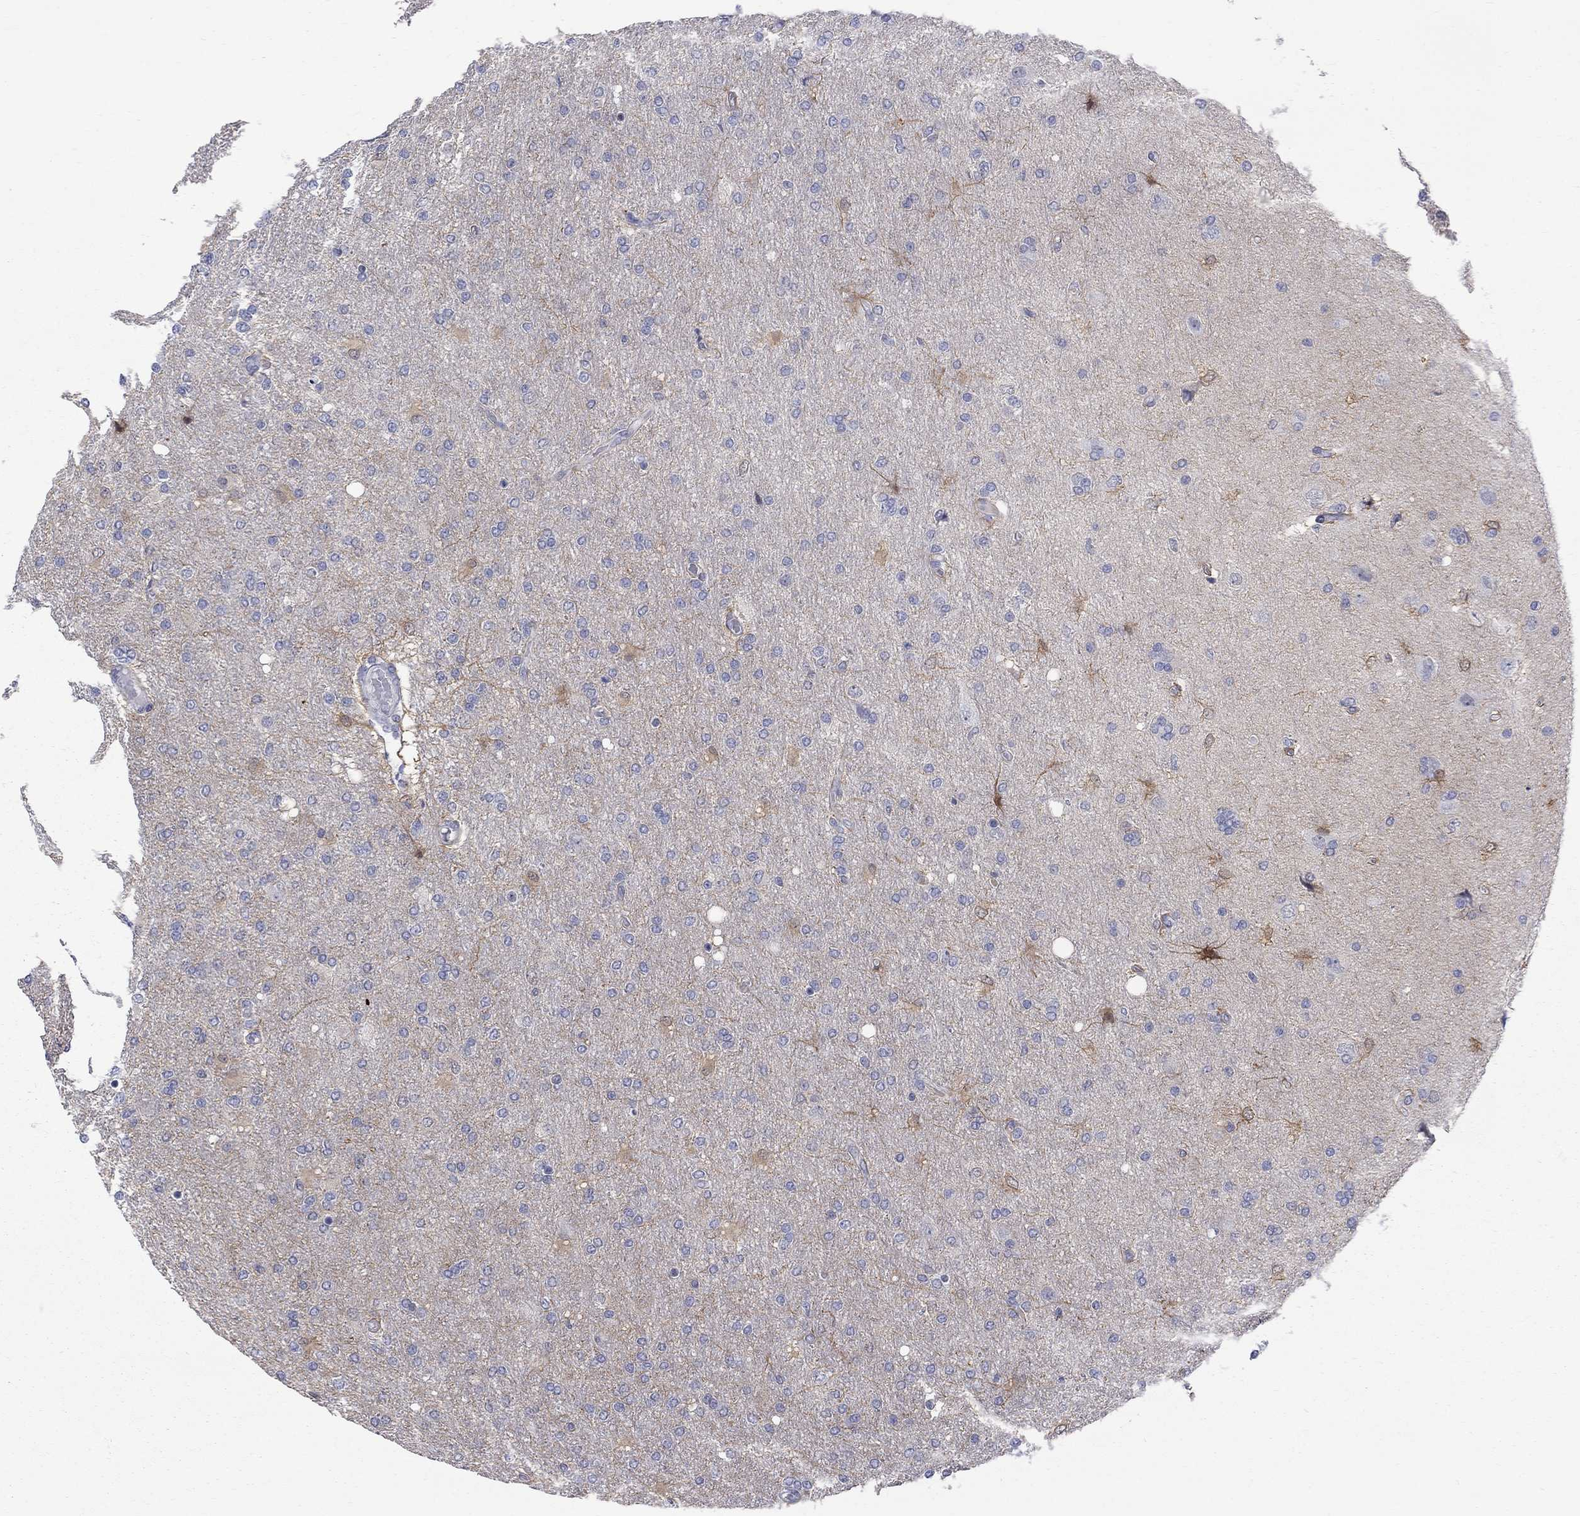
{"staining": {"intensity": "weak", "quantity": "<25%", "location": "cytoplasmic/membranous"}, "tissue": "glioma", "cell_type": "Tumor cells", "image_type": "cancer", "snomed": [{"axis": "morphology", "description": "Glioma, malignant, High grade"}, {"axis": "topography", "description": "Cerebral cortex"}], "caption": "Immunohistochemistry of glioma reveals no staining in tumor cells.", "gene": "HKDC1", "patient": {"sex": "male", "age": 70}}